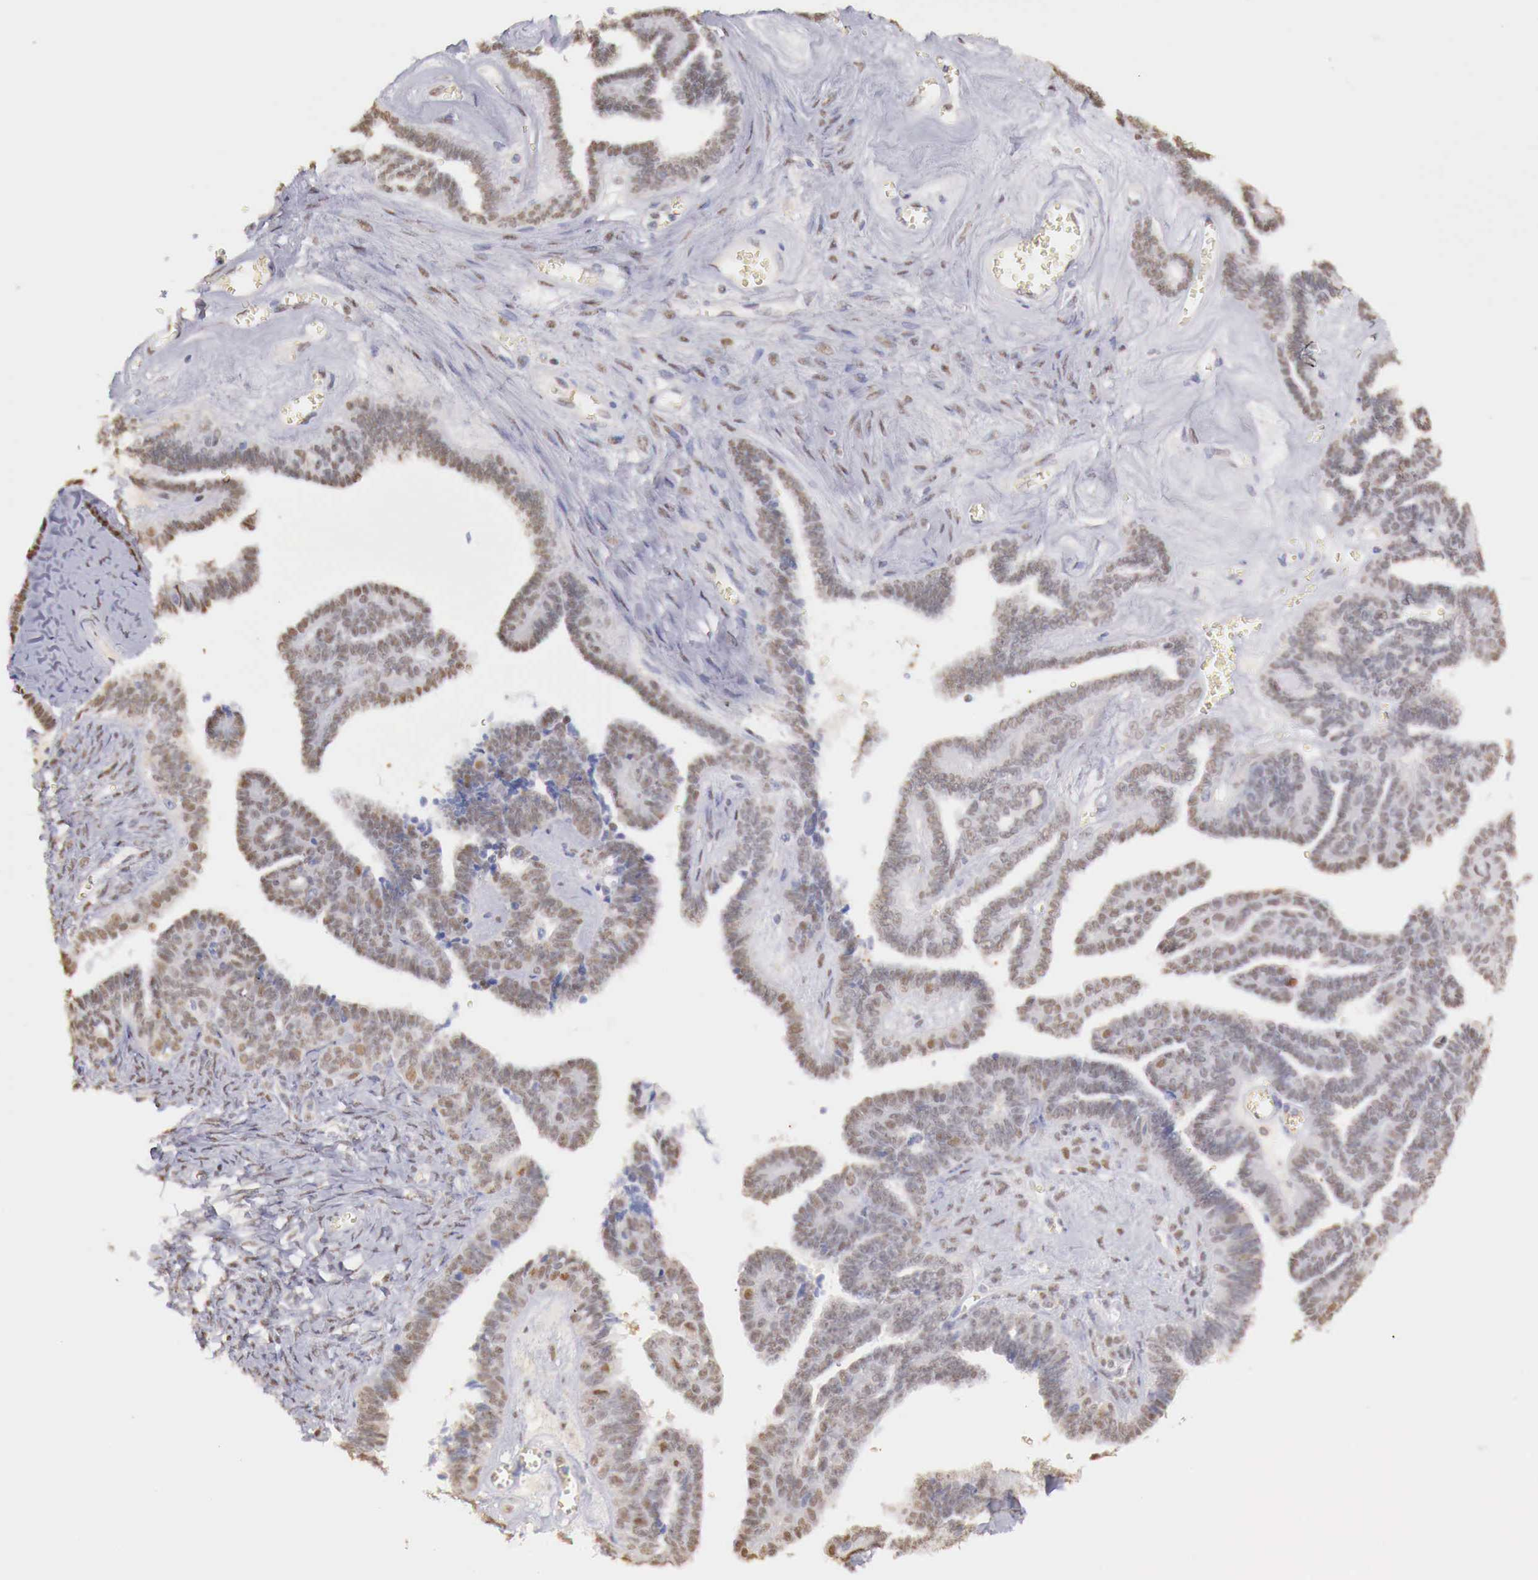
{"staining": {"intensity": "weak", "quantity": "25%-75%", "location": "nuclear"}, "tissue": "ovarian cancer", "cell_type": "Tumor cells", "image_type": "cancer", "snomed": [{"axis": "morphology", "description": "Cystadenocarcinoma, serous, NOS"}, {"axis": "topography", "description": "Ovary"}], "caption": "Ovarian cancer (serous cystadenocarcinoma) stained with a brown dye exhibits weak nuclear positive staining in about 25%-75% of tumor cells.", "gene": "UBA1", "patient": {"sex": "female", "age": 71}}